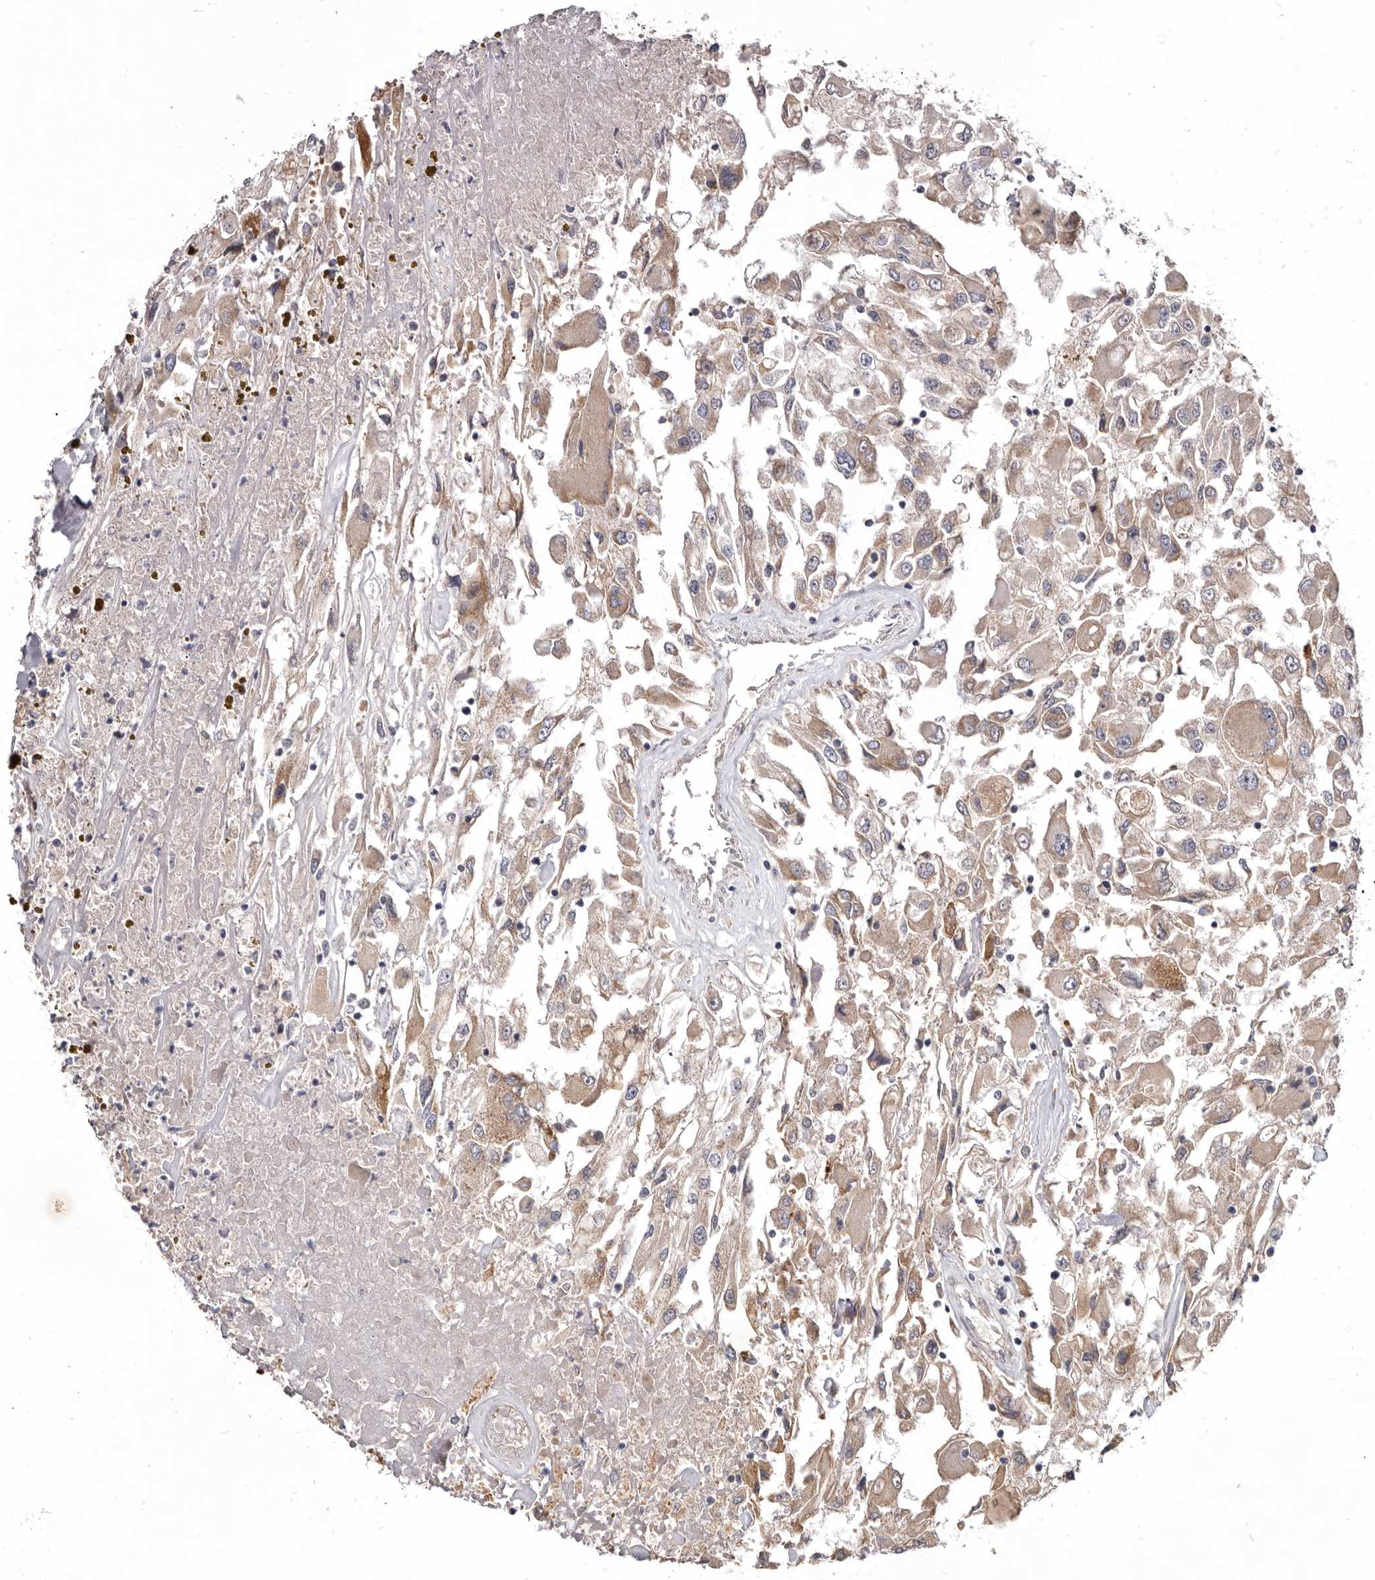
{"staining": {"intensity": "weak", "quantity": ">75%", "location": "cytoplasmic/membranous"}, "tissue": "renal cancer", "cell_type": "Tumor cells", "image_type": "cancer", "snomed": [{"axis": "morphology", "description": "Adenocarcinoma, NOS"}, {"axis": "topography", "description": "Kidney"}], "caption": "Human adenocarcinoma (renal) stained with a protein marker displays weak staining in tumor cells.", "gene": "NENF", "patient": {"sex": "female", "age": 52}}